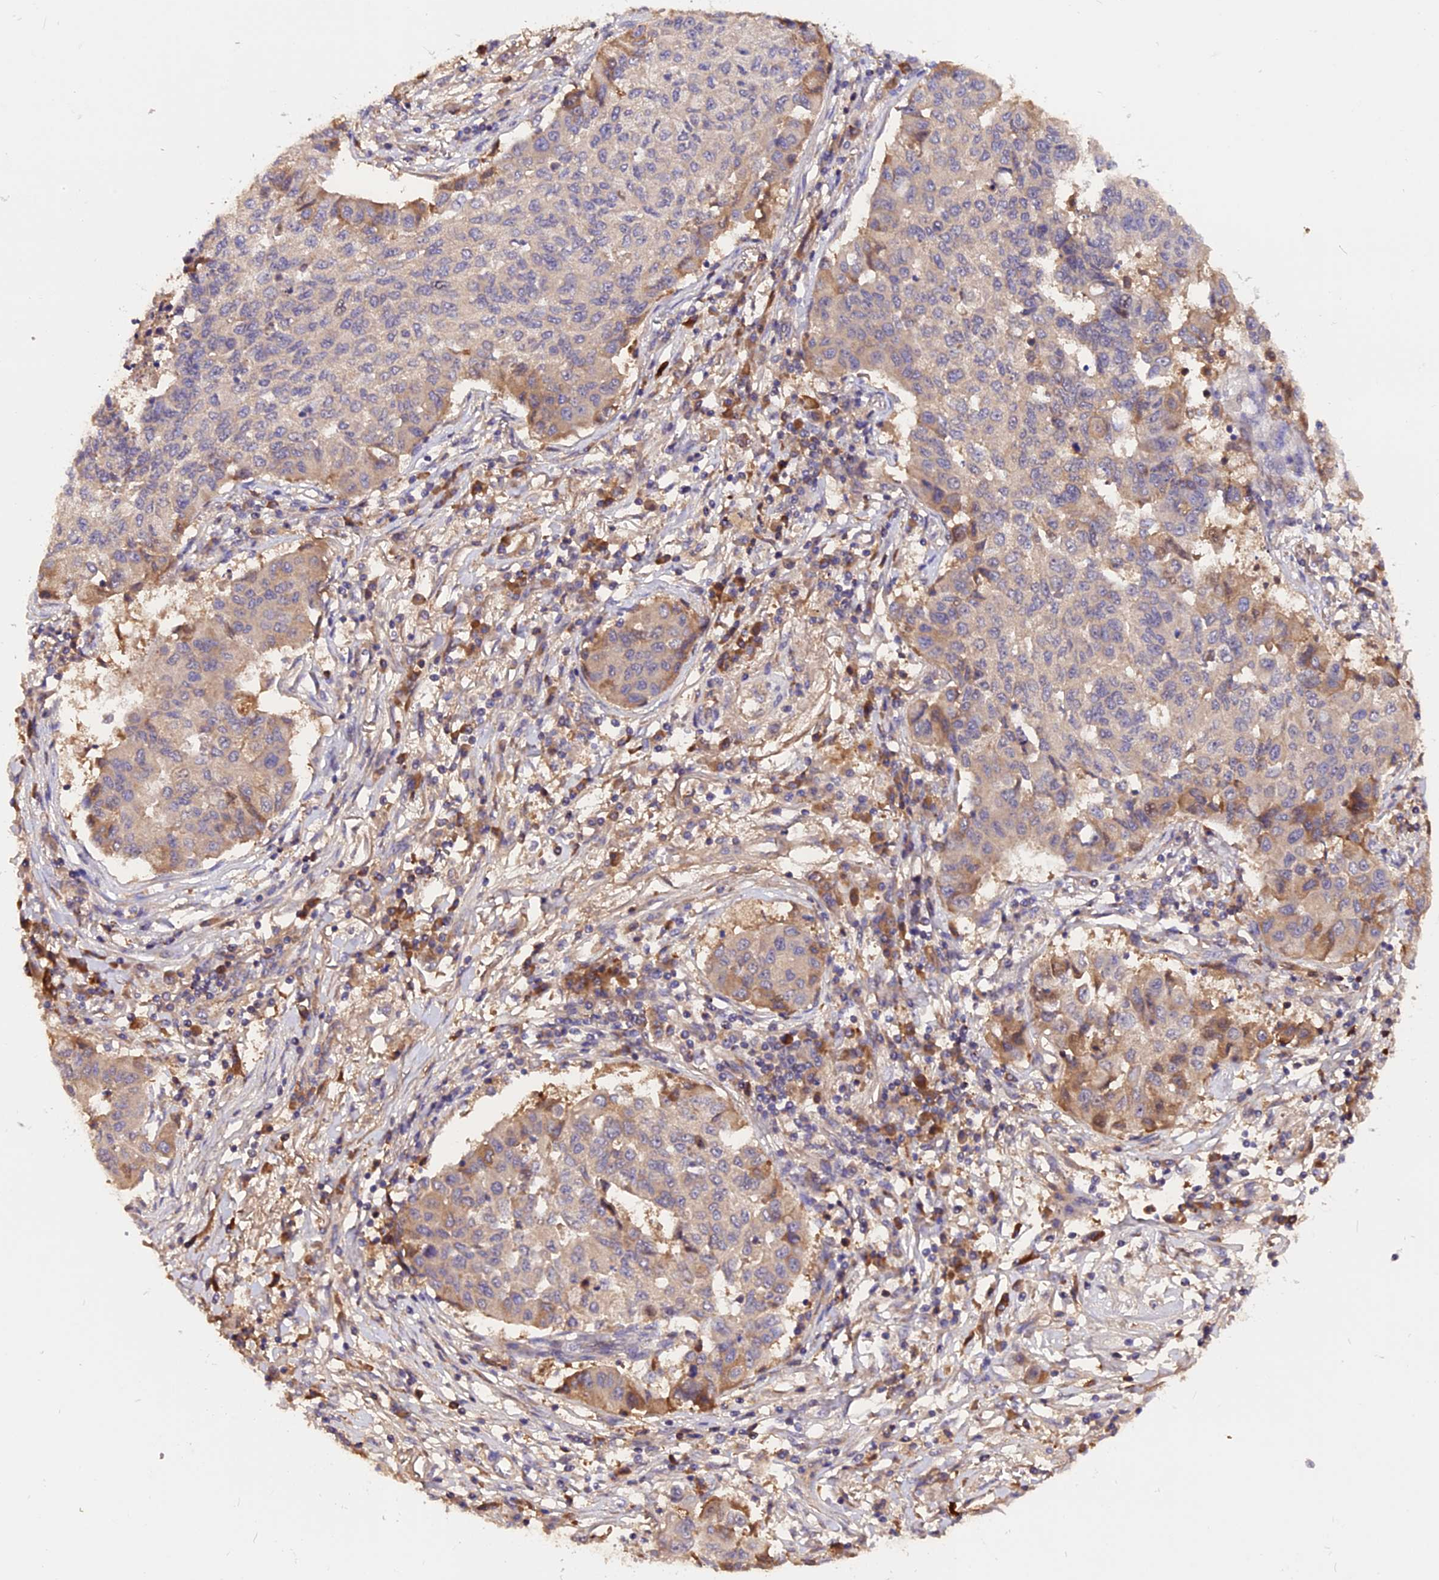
{"staining": {"intensity": "moderate", "quantity": "<25%", "location": "cytoplasmic/membranous"}, "tissue": "lung cancer", "cell_type": "Tumor cells", "image_type": "cancer", "snomed": [{"axis": "morphology", "description": "Squamous cell carcinoma, NOS"}, {"axis": "topography", "description": "Lung"}], "caption": "Moderate cytoplasmic/membranous expression is identified in approximately <25% of tumor cells in lung cancer (squamous cell carcinoma).", "gene": "MARK4", "patient": {"sex": "male", "age": 74}}